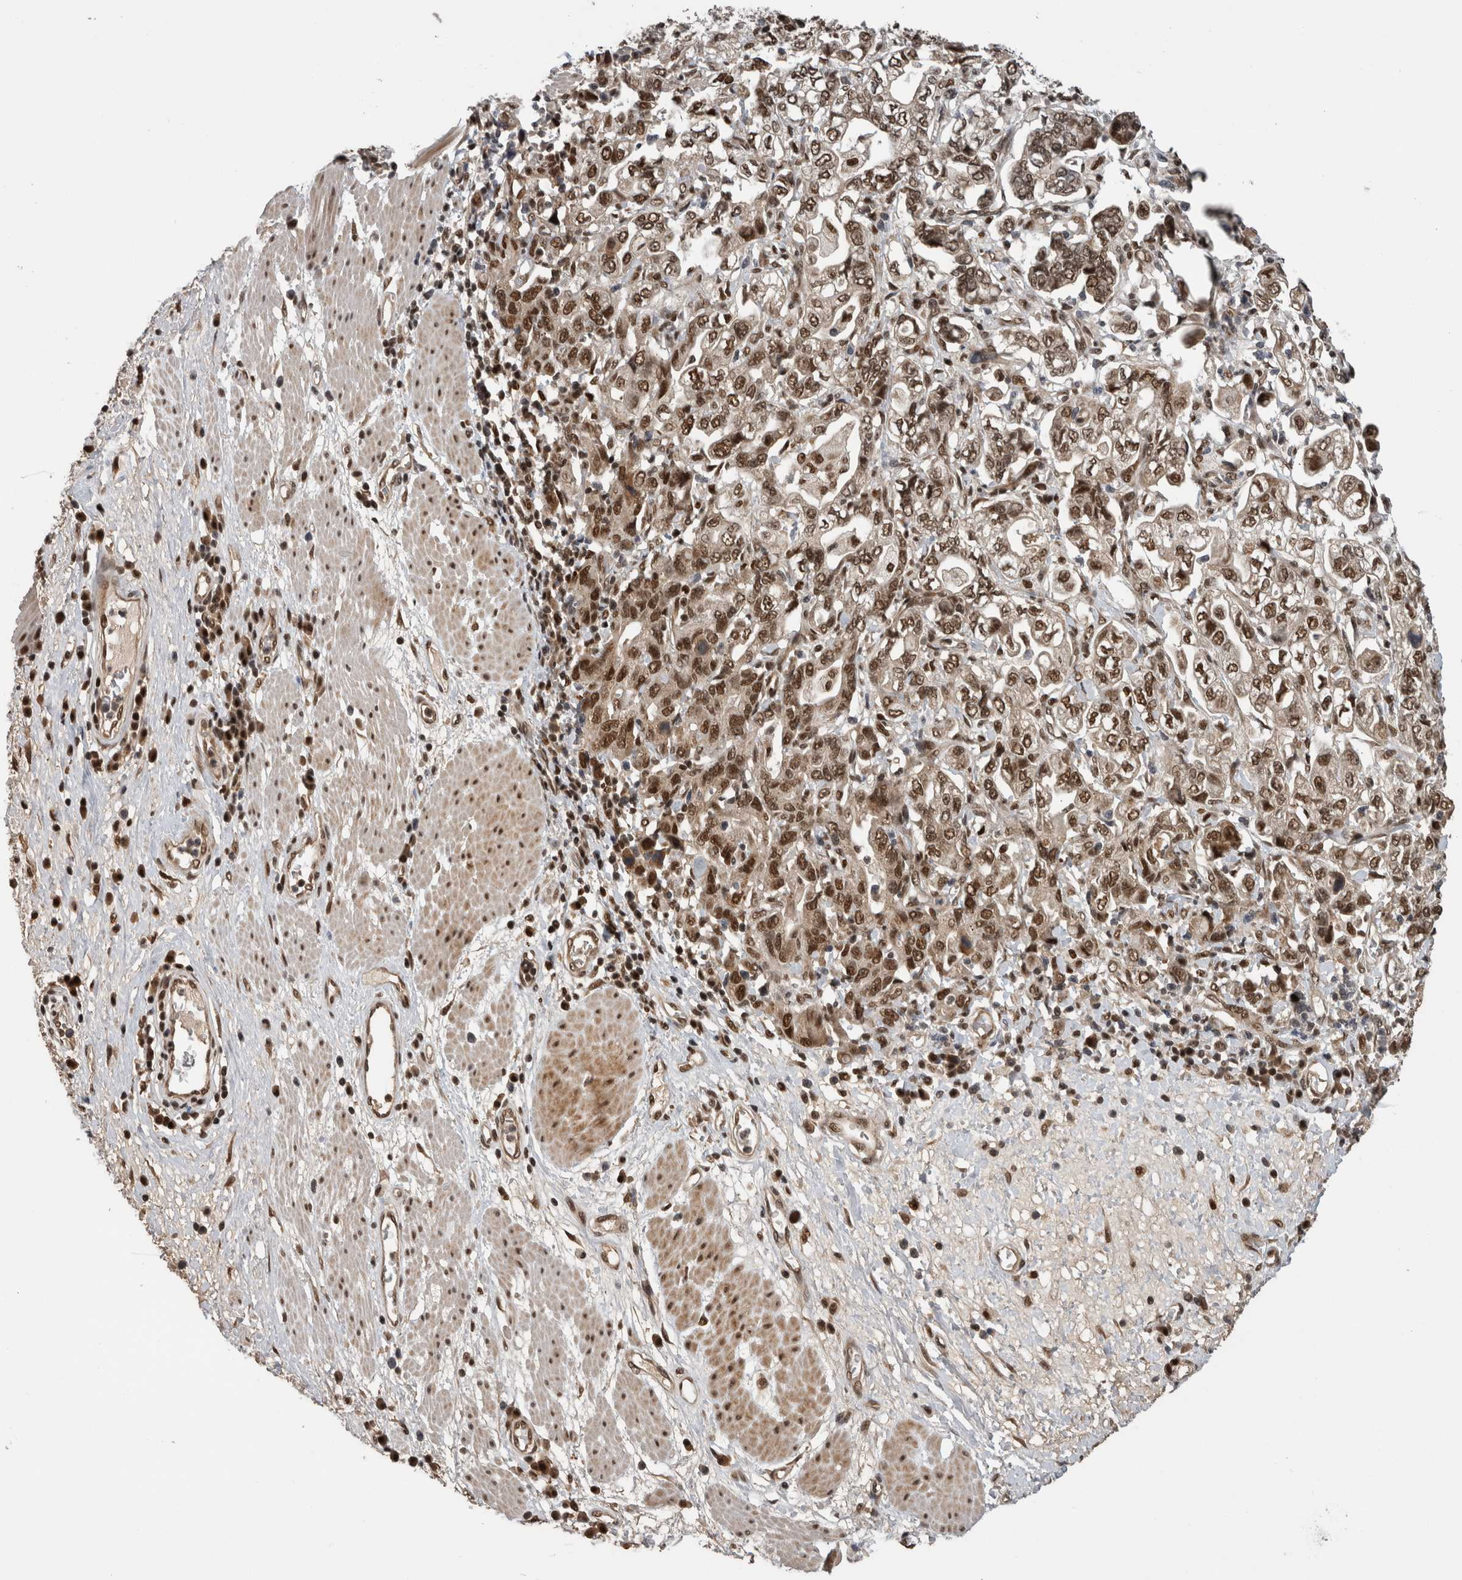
{"staining": {"intensity": "strong", "quantity": ">75%", "location": "nuclear"}, "tissue": "esophagus", "cell_type": "Squamous epithelial cells", "image_type": "normal", "snomed": [{"axis": "morphology", "description": "Normal tissue, NOS"}, {"axis": "morphology", "description": "Adenocarcinoma, NOS"}, {"axis": "topography", "description": "Esophagus"}], "caption": "Squamous epithelial cells reveal high levels of strong nuclear staining in about >75% of cells in benign human esophagus. (IHC, brightfield microscopy, high magnification).", "gene": "CPSF2", "patient": {"sex": "male", "age": 62}}